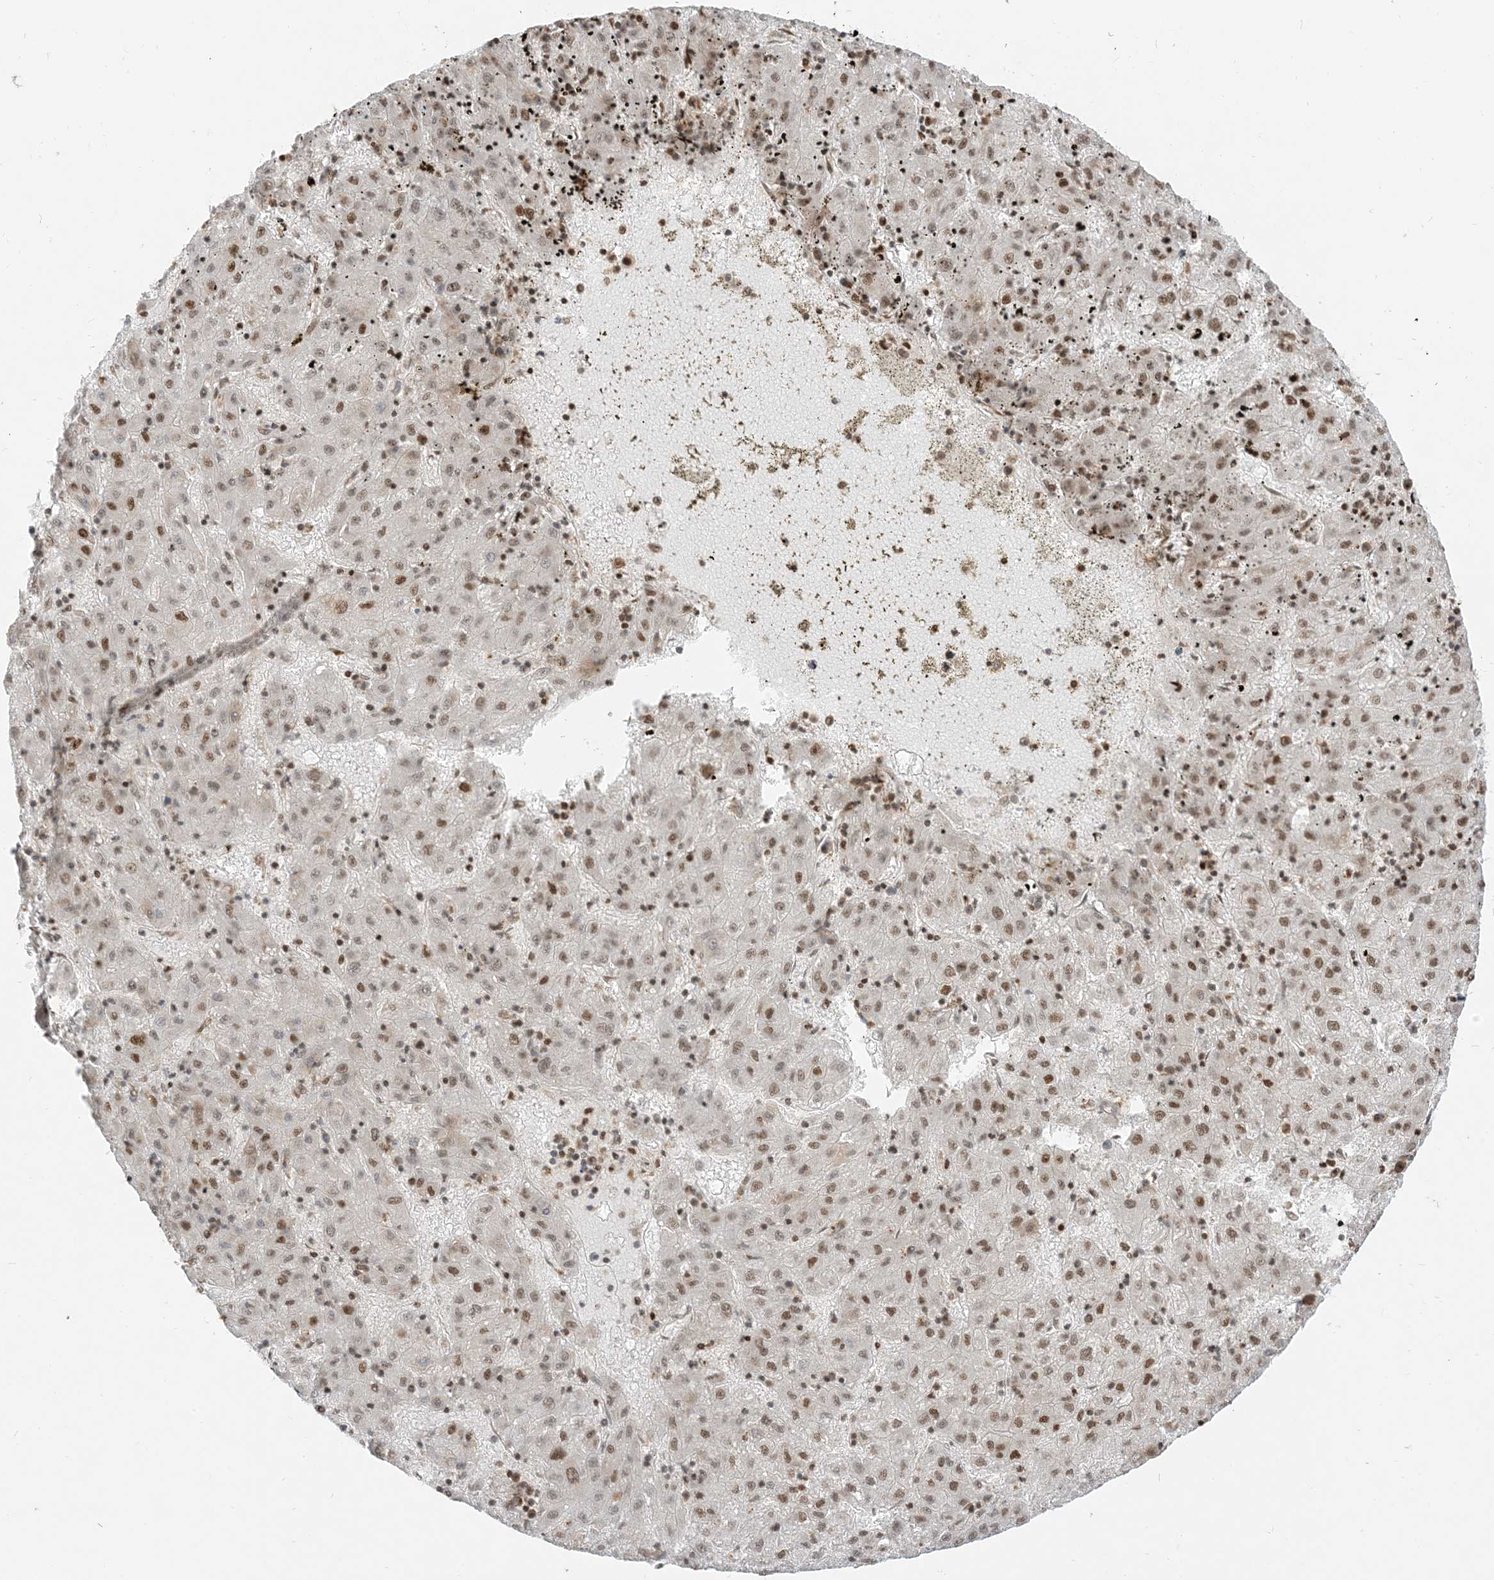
{"staining": {"intensity": "moderate", "quantity": ">75%", "location": "nuclear"}, "tissue": "liver cancer", "cell_type": "Tumor cells", "image_type": "cancer", "snomed": [{"axis": "morphology", "description": "Carcinoma, Hepatocellular, NOS"}, {"axis": "topography", "description": "Liver"}], "caption": "Immunohistochemistry (IHC) staining of liver cancer (hepatocellular carcinoma), which exhibits medium levels of moderate nuclear staining in about >75% of tumor cells indicating moderate nuclear protein expression. The staining was performed using DAB (3,3'-diaminobenzidine) (brown) for protein detection and nuclei were counterstained in hematoxylin (blue).", "gene": "ARGLU1", "patient": {"sex": "male", "age": 72}}